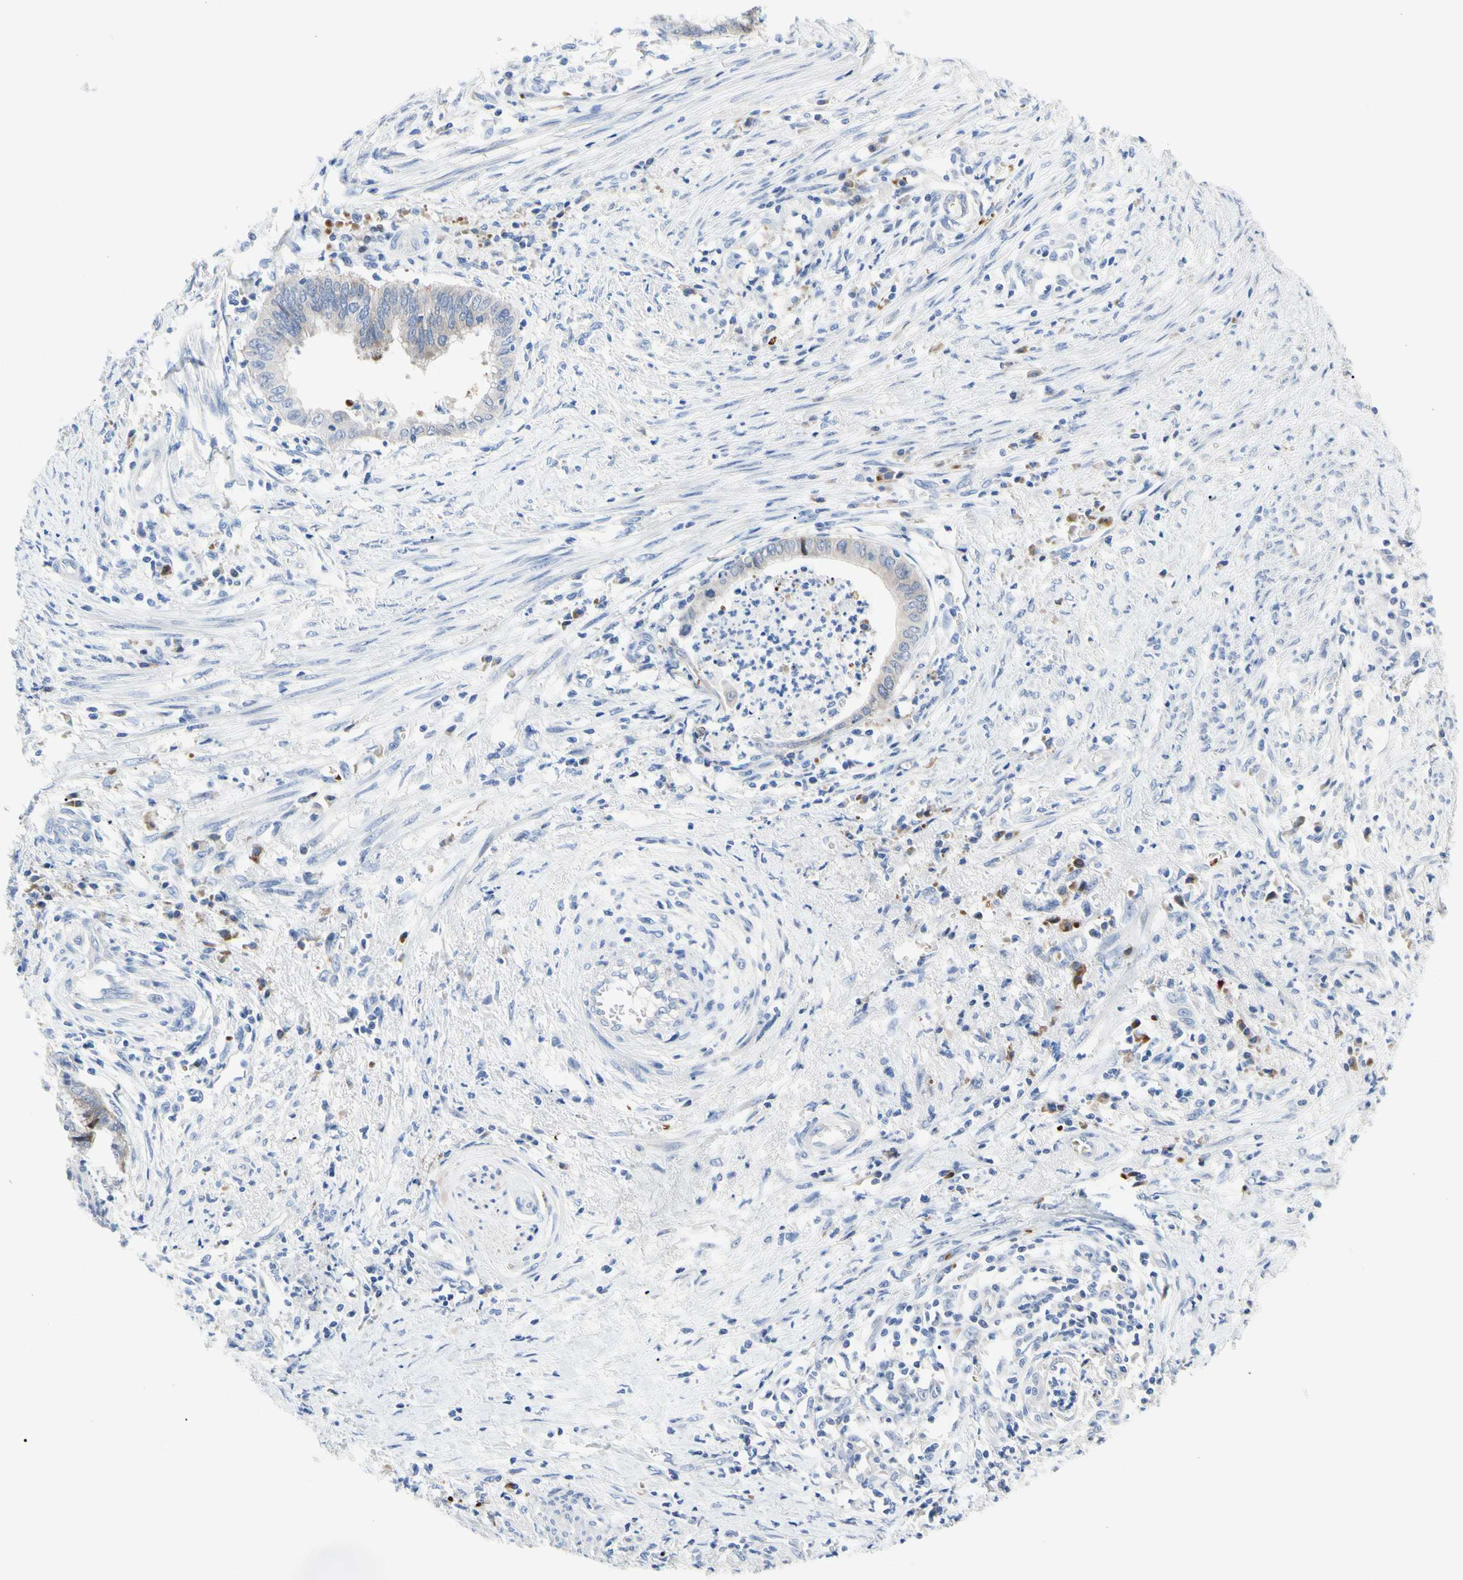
{"staining": {"intensity": "moderate", "quantity": "<25%", "location": "cytoplasmic/membranous"}, "tissue": "endometrial cancer", "cell_type": "Tumor cells", "image_type": "cancer", "snomed": [{"axis": "morphology", "description": "Necrosis, NOS"}, {"axis": "morphology", "description": "Adenocarcinoma, NOS"}, {"axis": "topography", "description": "Endometrium"}], "caption": "High-power microscopy captured an immunohistochemistry histopathology image of adenocarcinoma (endometrial), revealing moderate cytoplasmic/membranous expression in approximately <25% of tumor cells.", "gene": "HMGCR", "patient": {"sex": "female", "age": 79}}